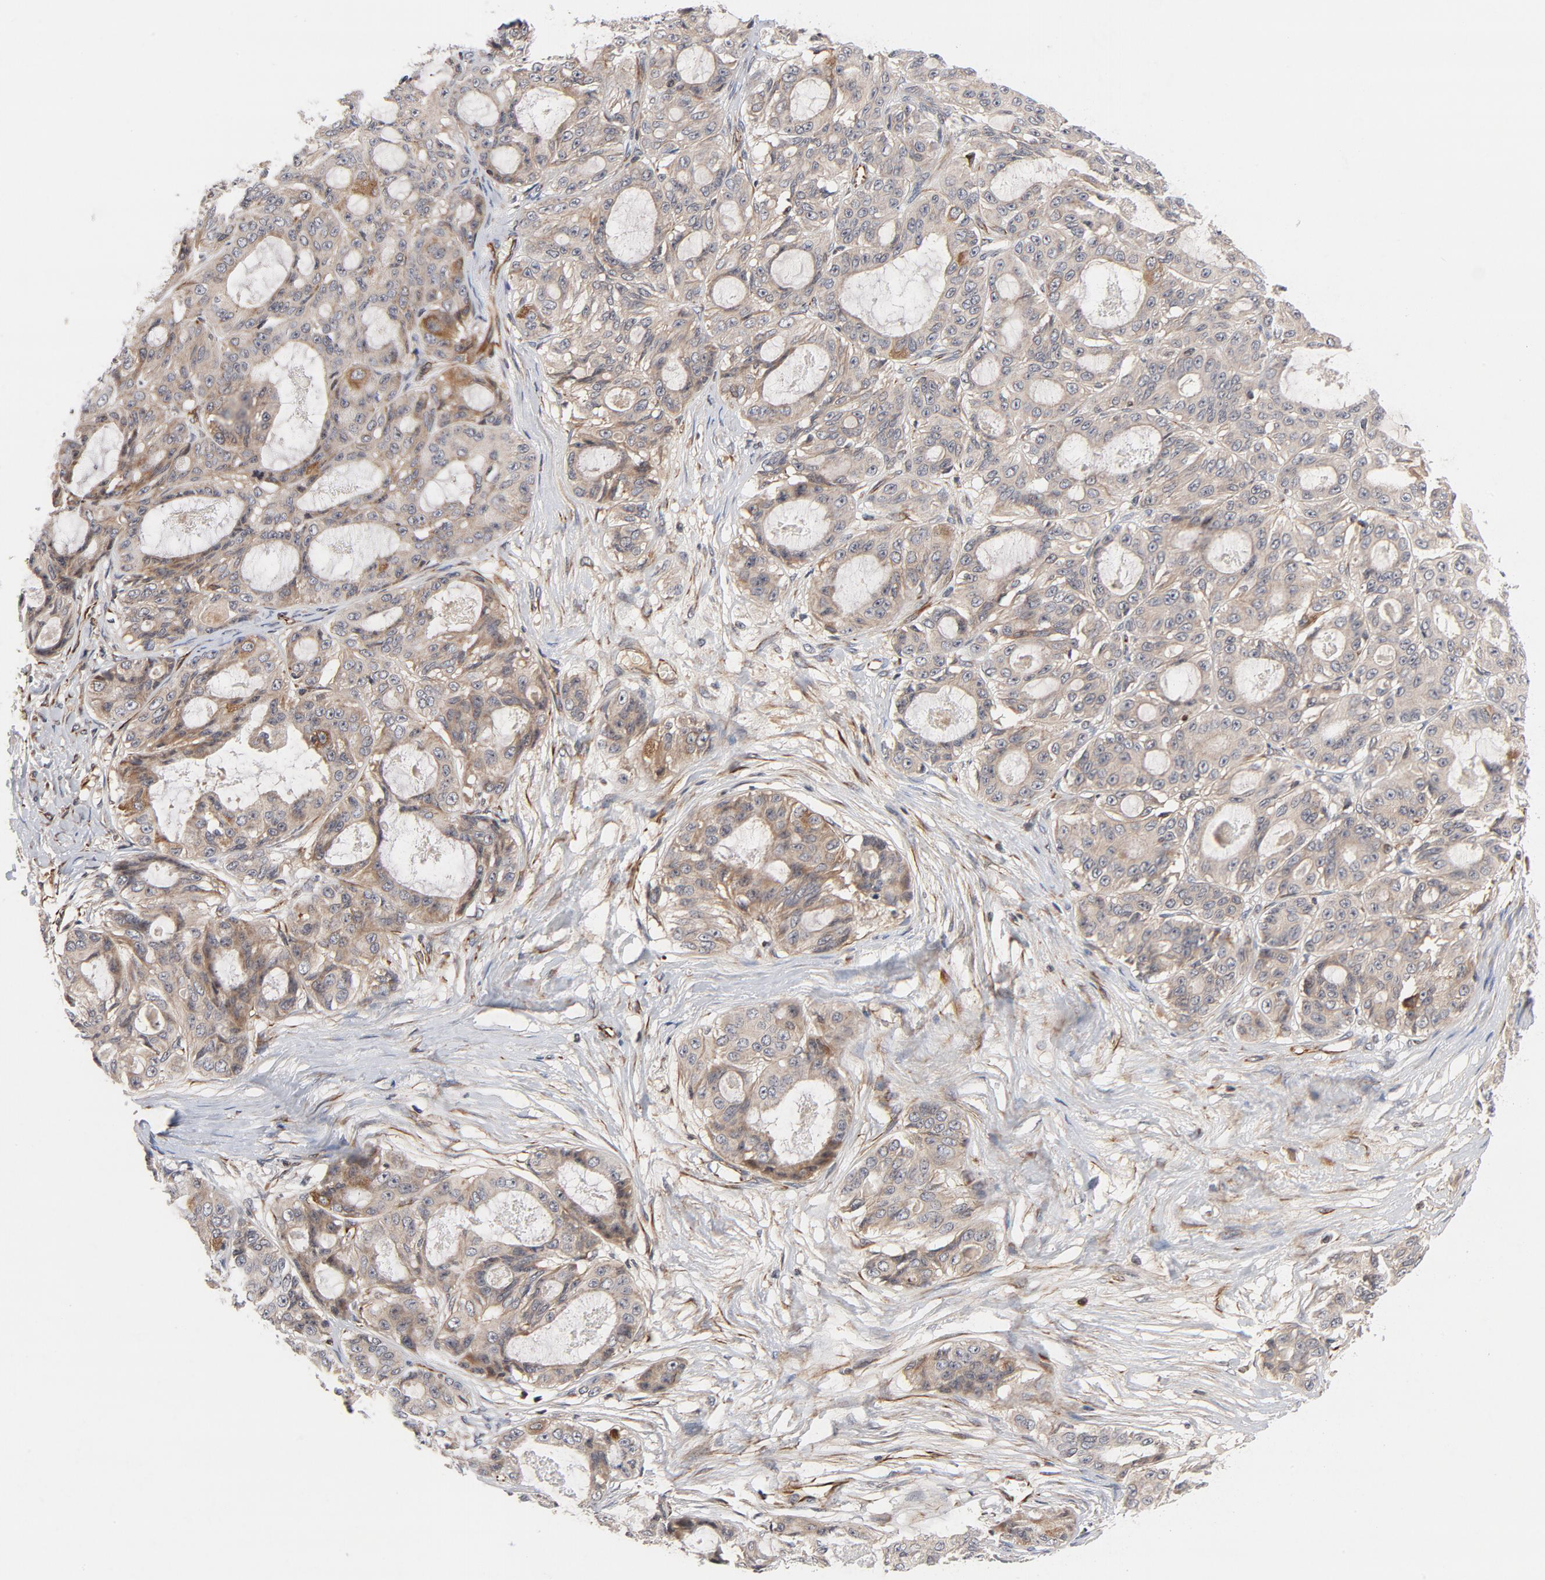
{"staining": {"intensity": "weak", "quantity": ">75%", "location": "cytoplasmic/membranous"}, "tissue": "ovarian cancer", "cell_type": "Tumor cells", "image_type": "cancer", "snomed": [{"axis": "morphology", "description": "Carcinoma, endometroid"}, {"axis": "topography", "description": "Ovary"}], "caption": "Immunohistochemical staining of human endometroid carcinoma (ovarian) displays low levels of weak cytoplasmic/membranous protein expression in approximately >75% of tumor cells. Using DAB (brown) and hematoxylin (blue) stains, captured at high magnification using brightfield microscopy.", "gene": "DNAAF2", "patient": {"sex": "female", "age": 61}}